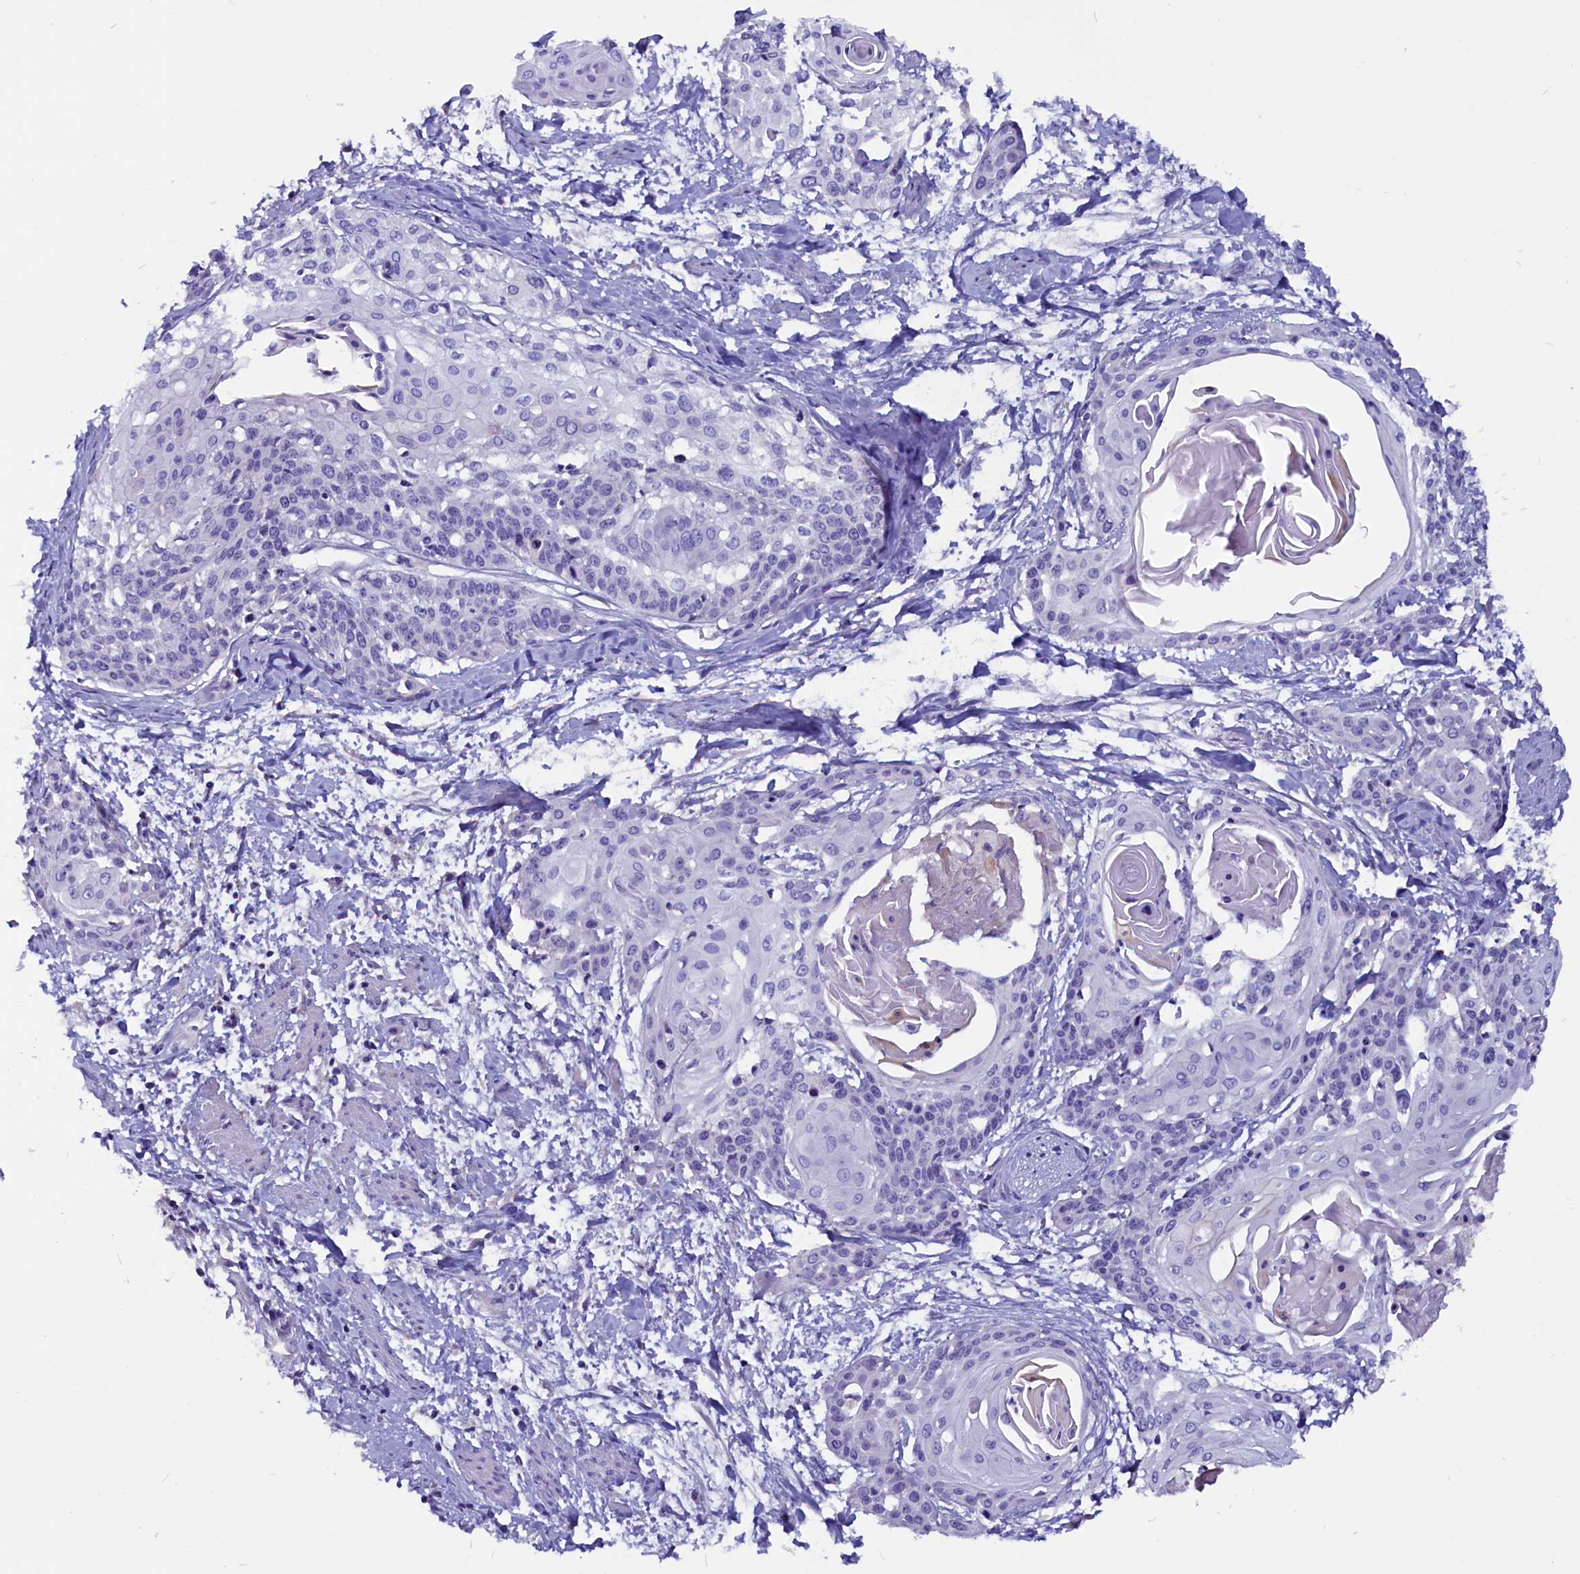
{"staining": {"intensity": "negative", "quantity": "none", "location": "none"}, "tissue": "cervical cancer", "cell_type": "Tumor cells", "image_type": "cancer", "snomed": [{"axis": "morphology", "description": "Squamous cell carcinoma, NOS"}, {"axis": "topography", "description": "Cervix"}], "caption": "Protein analysis of cervical cancer (squamous cell carcinoma) shows no significant positivity in tumor cells.", "gene": "CCBE1", "patient": {"sex": "female", "age": 57}}